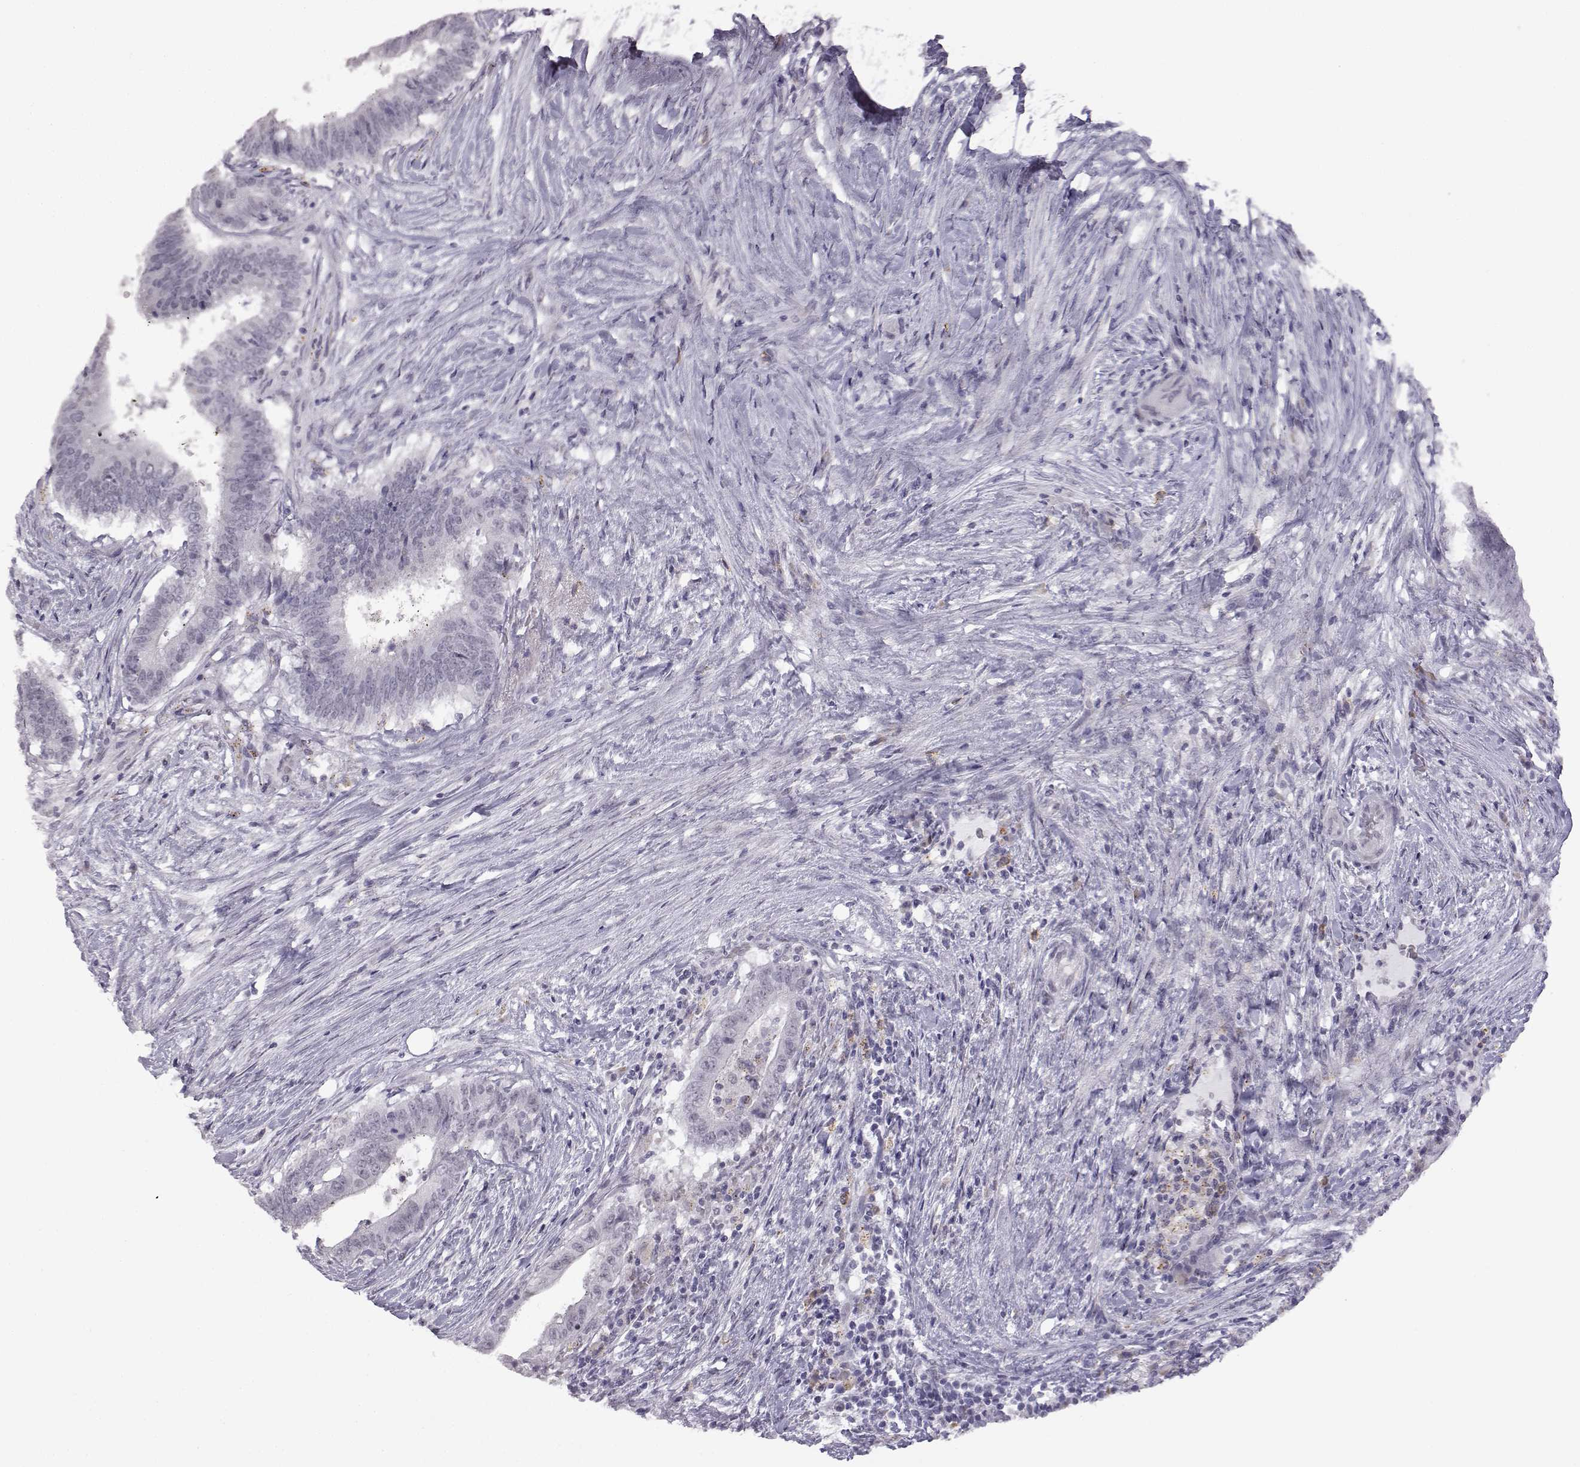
{"staining": {"intensity": "negative", "quantity": "none", "location": "none"}, "tissue": "colorectal cancer", "cell_type": "Tumor cells", "image_type": "cancer", "snomed": [{"axis": "morphology", "description": "Adenocarcinoma, NOS"}, {"axis": "topography", "description": "Colon"}], "caption": "Tumor cells are negative for brown protein staining in adenocarcinoma (colorectal).", "gene": "VGF", "patient": {"sex": "female", "age": 43}}